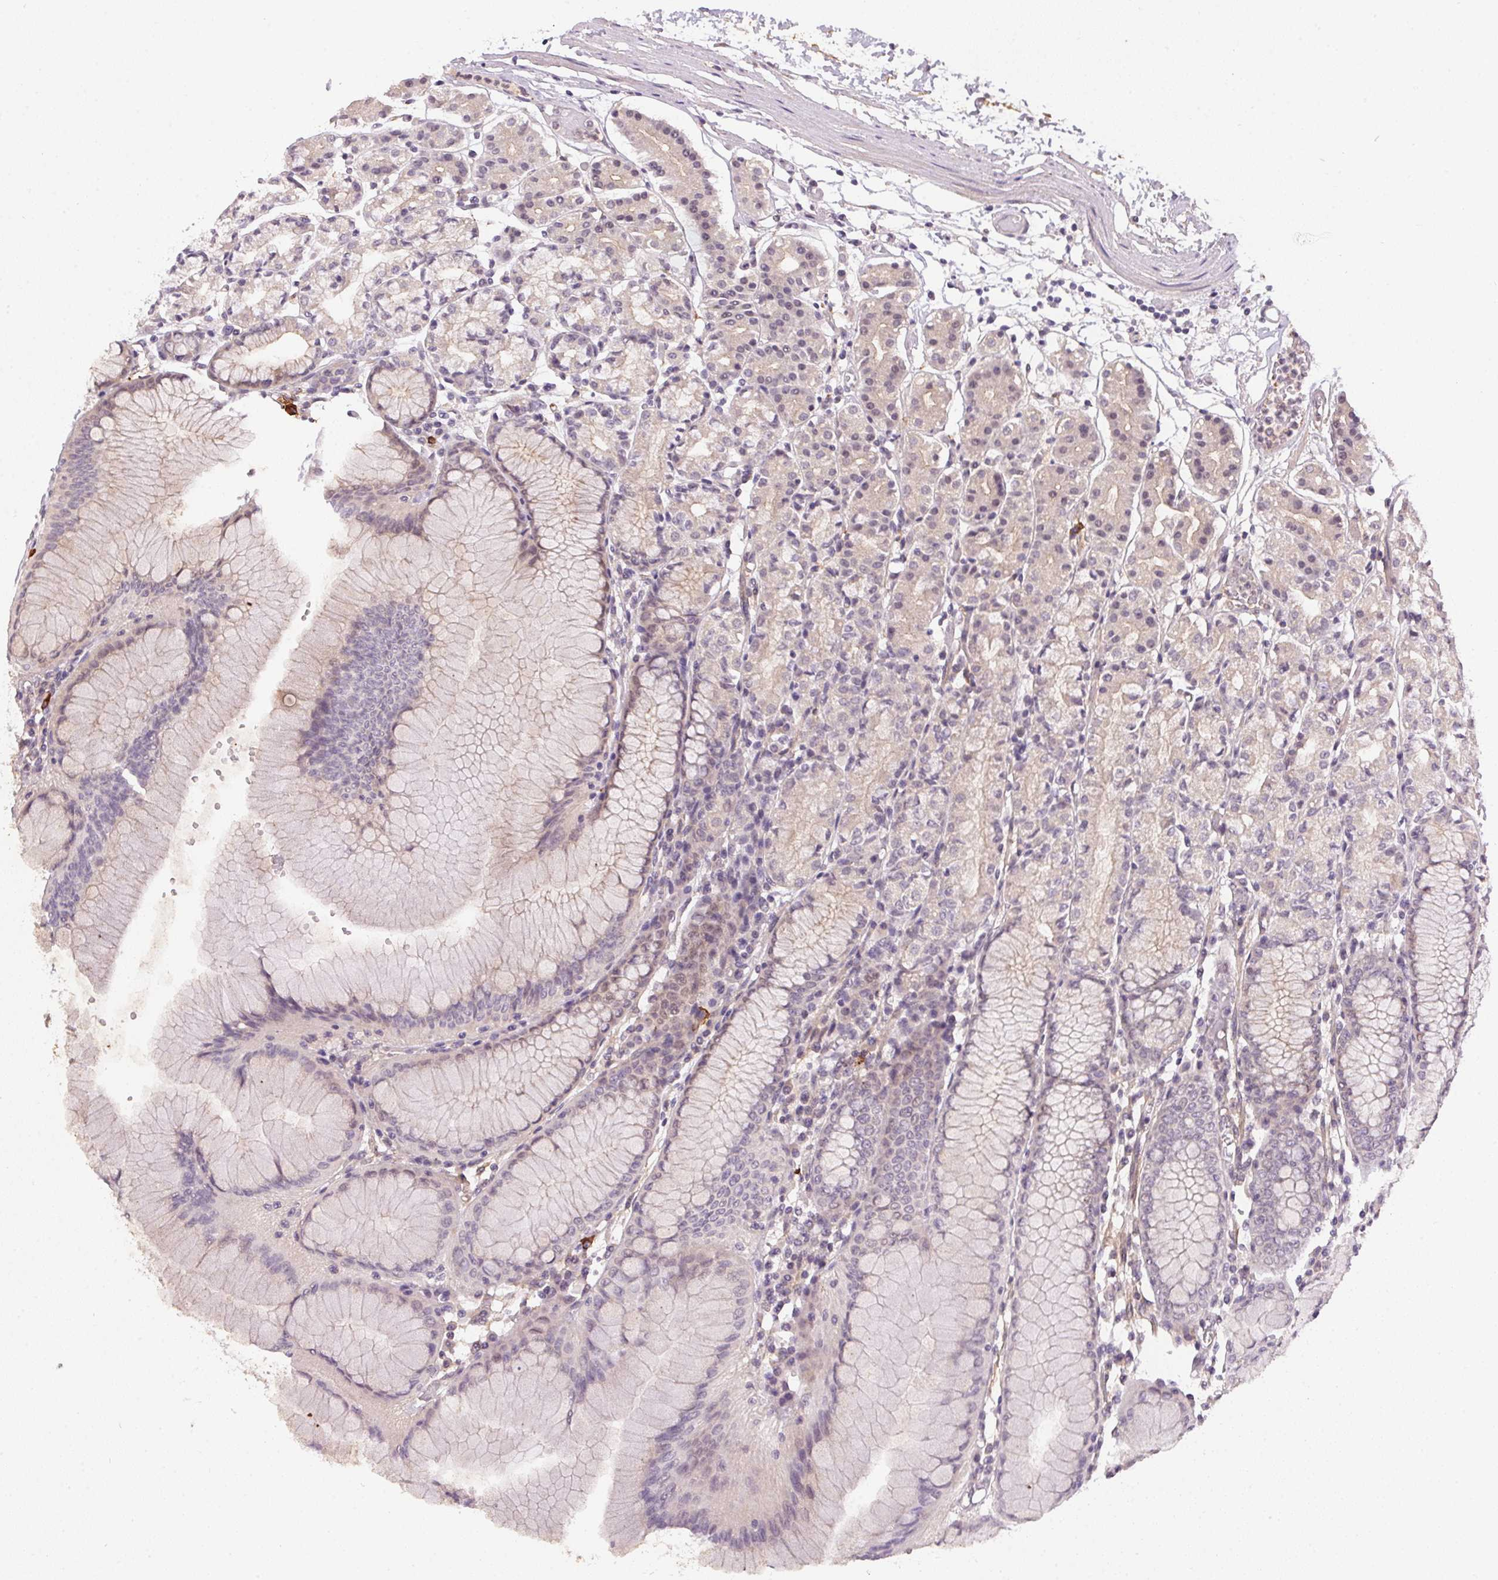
{"staining": {"intensity": "negative", "quantity": "none", "location": "none"}, "tissue": "stomach", "cell_type": "Glandular cells", "image_type": "normal", "snomed": [{"axis": "morphology", "description": "Normal tissue, NOS"}, {"axis": "topography", "description": "Stomach"}], "caption": "A histopathology image of human stomach is negative for staining in glandular cells.", "gene": "CFAP92", "patient": {"sex": "female", "age": 57}}